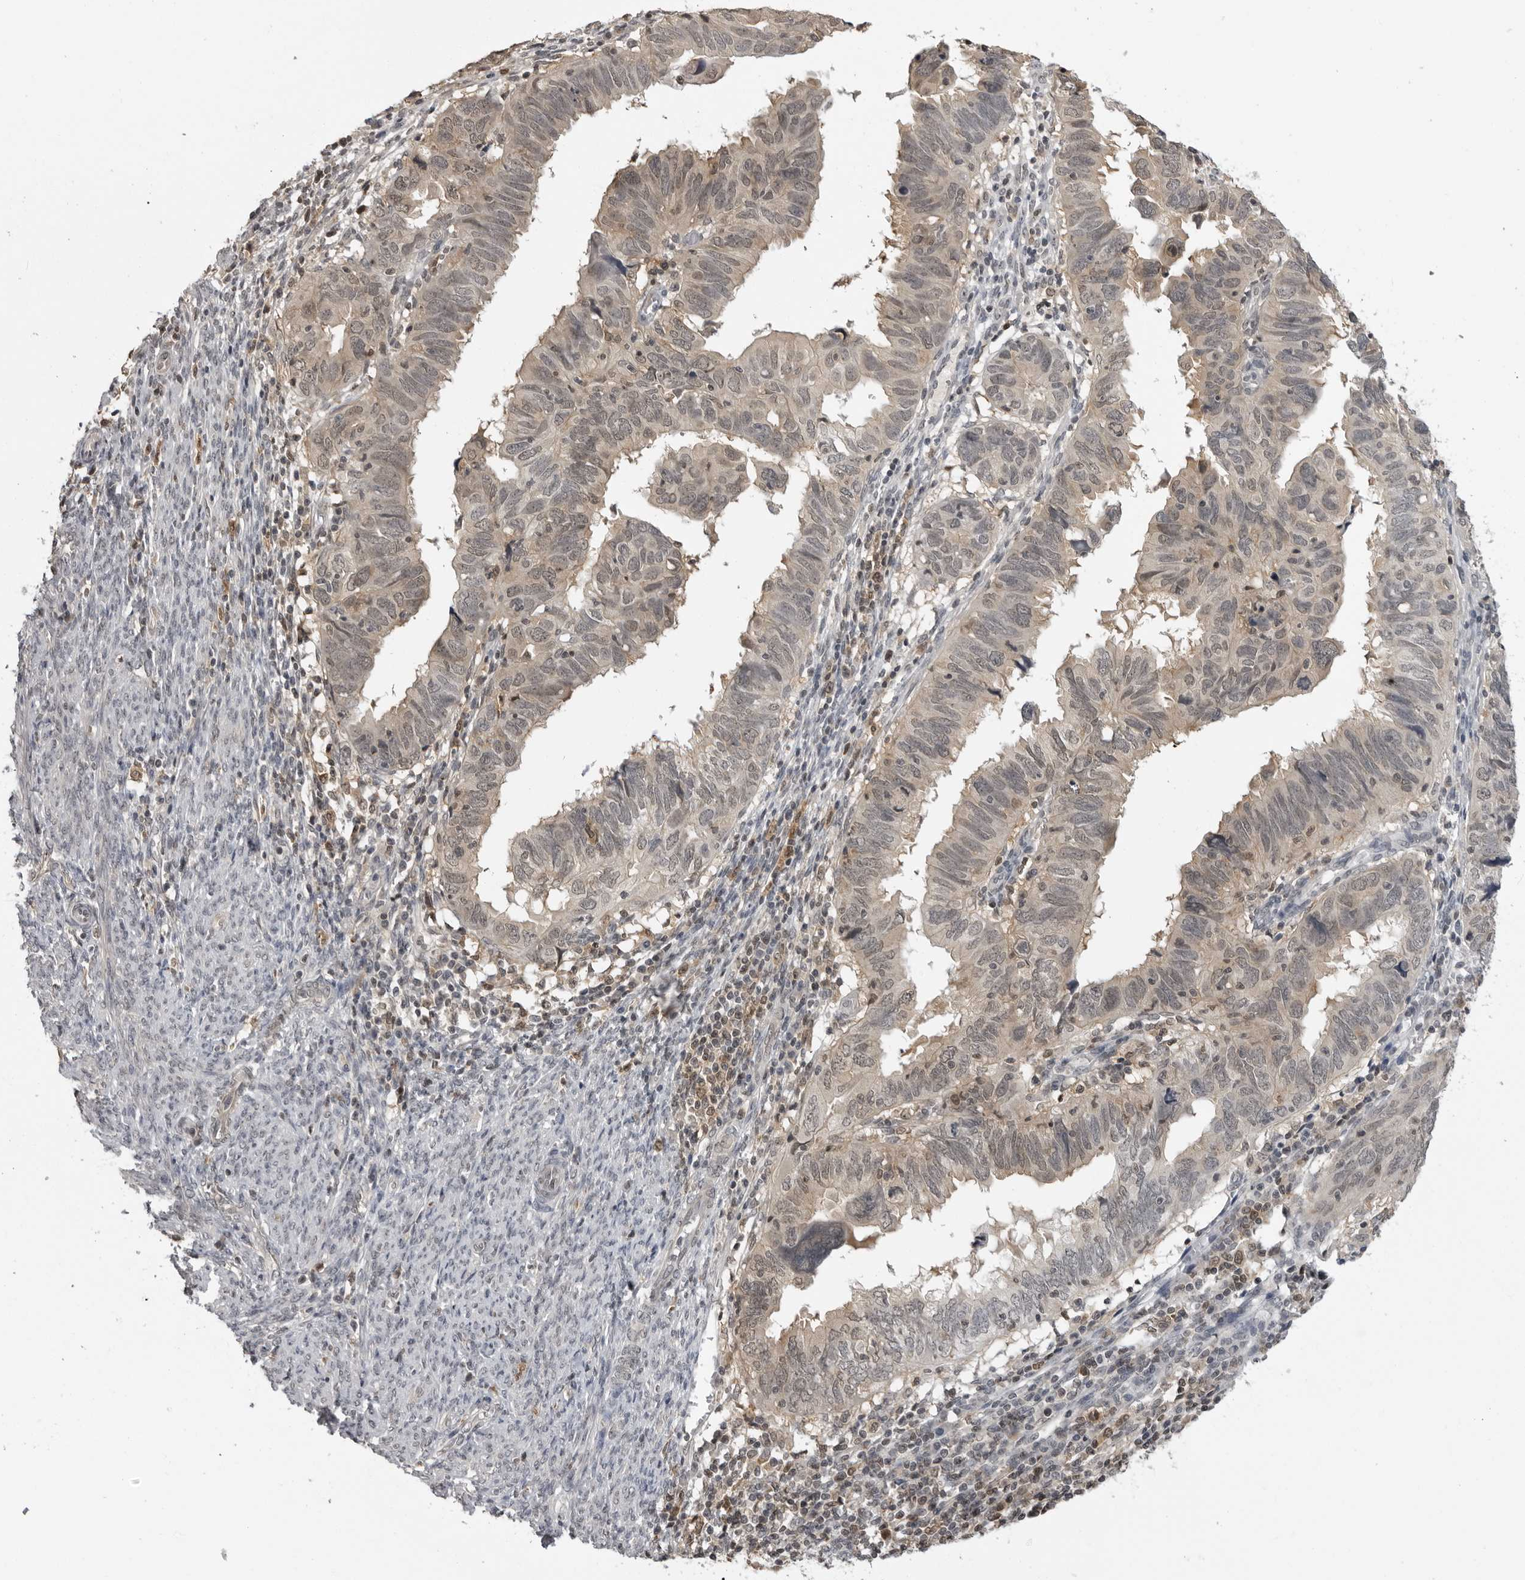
{"staining": {"intensity": "weak", "quantity": ">75%", "location": "cytoplasmic/membranous,nuclear"}, "tissue": "endometrial cancer", "cell_type": "Tumor cells", "image_type": "cancer", "snomed": [{"axis": "morphology", "description": "Adenocarcinoma, NOS"}, {"axis": "topography", "description": "Uterus"}], "caption": "This image exhibits endometrial cancer stained with immunohistochemistry (IHC) to label a protein in brown. The cytoplasmic/membranous and nuclear of tumor cells show weak positivity for the protein. Nuclei are counter-stained blue.", "gene": "PDCL3", "patient": {"sex": "female", "age": 77}}